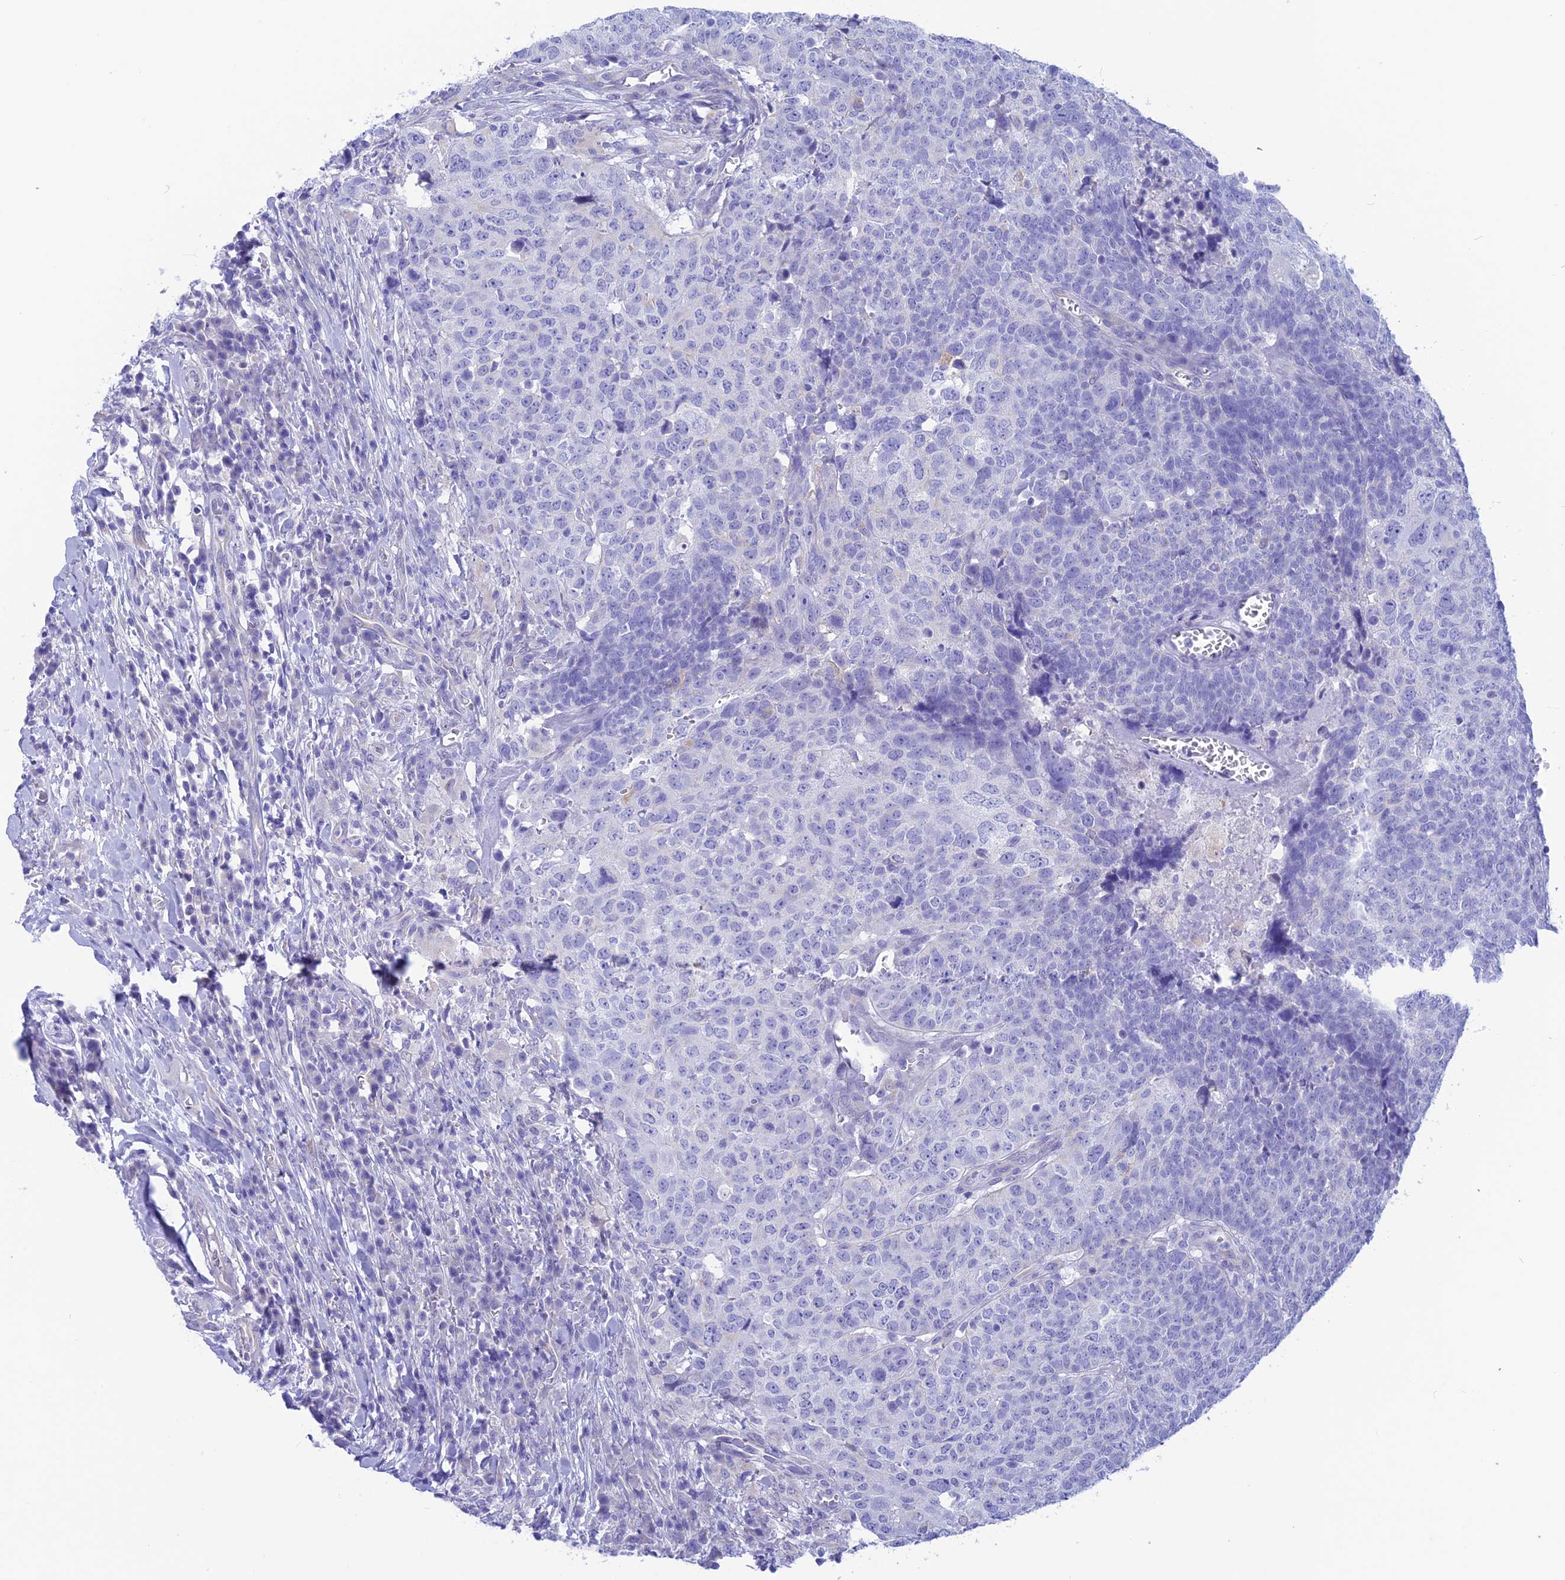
{"staining": {"intensity": "negative", "quantity": "none", "location": "none"}, "tissue": "head and neck cancer", "cell_type": "Tumor cells", "image_type": "cancer", "snomed": [{"axis": "morphology", "description": "Squamous cell carcinoma, NOS"}, {"axis": "topography", "description": "Head-Neck"}], "caption": "This is a micrograph of IHC staining of head and neck squamous cell carcinoma, which shows no positivity in tumor cells.", "gene": "GNGT2", "patient": {"sex": "male", "age": 66}}